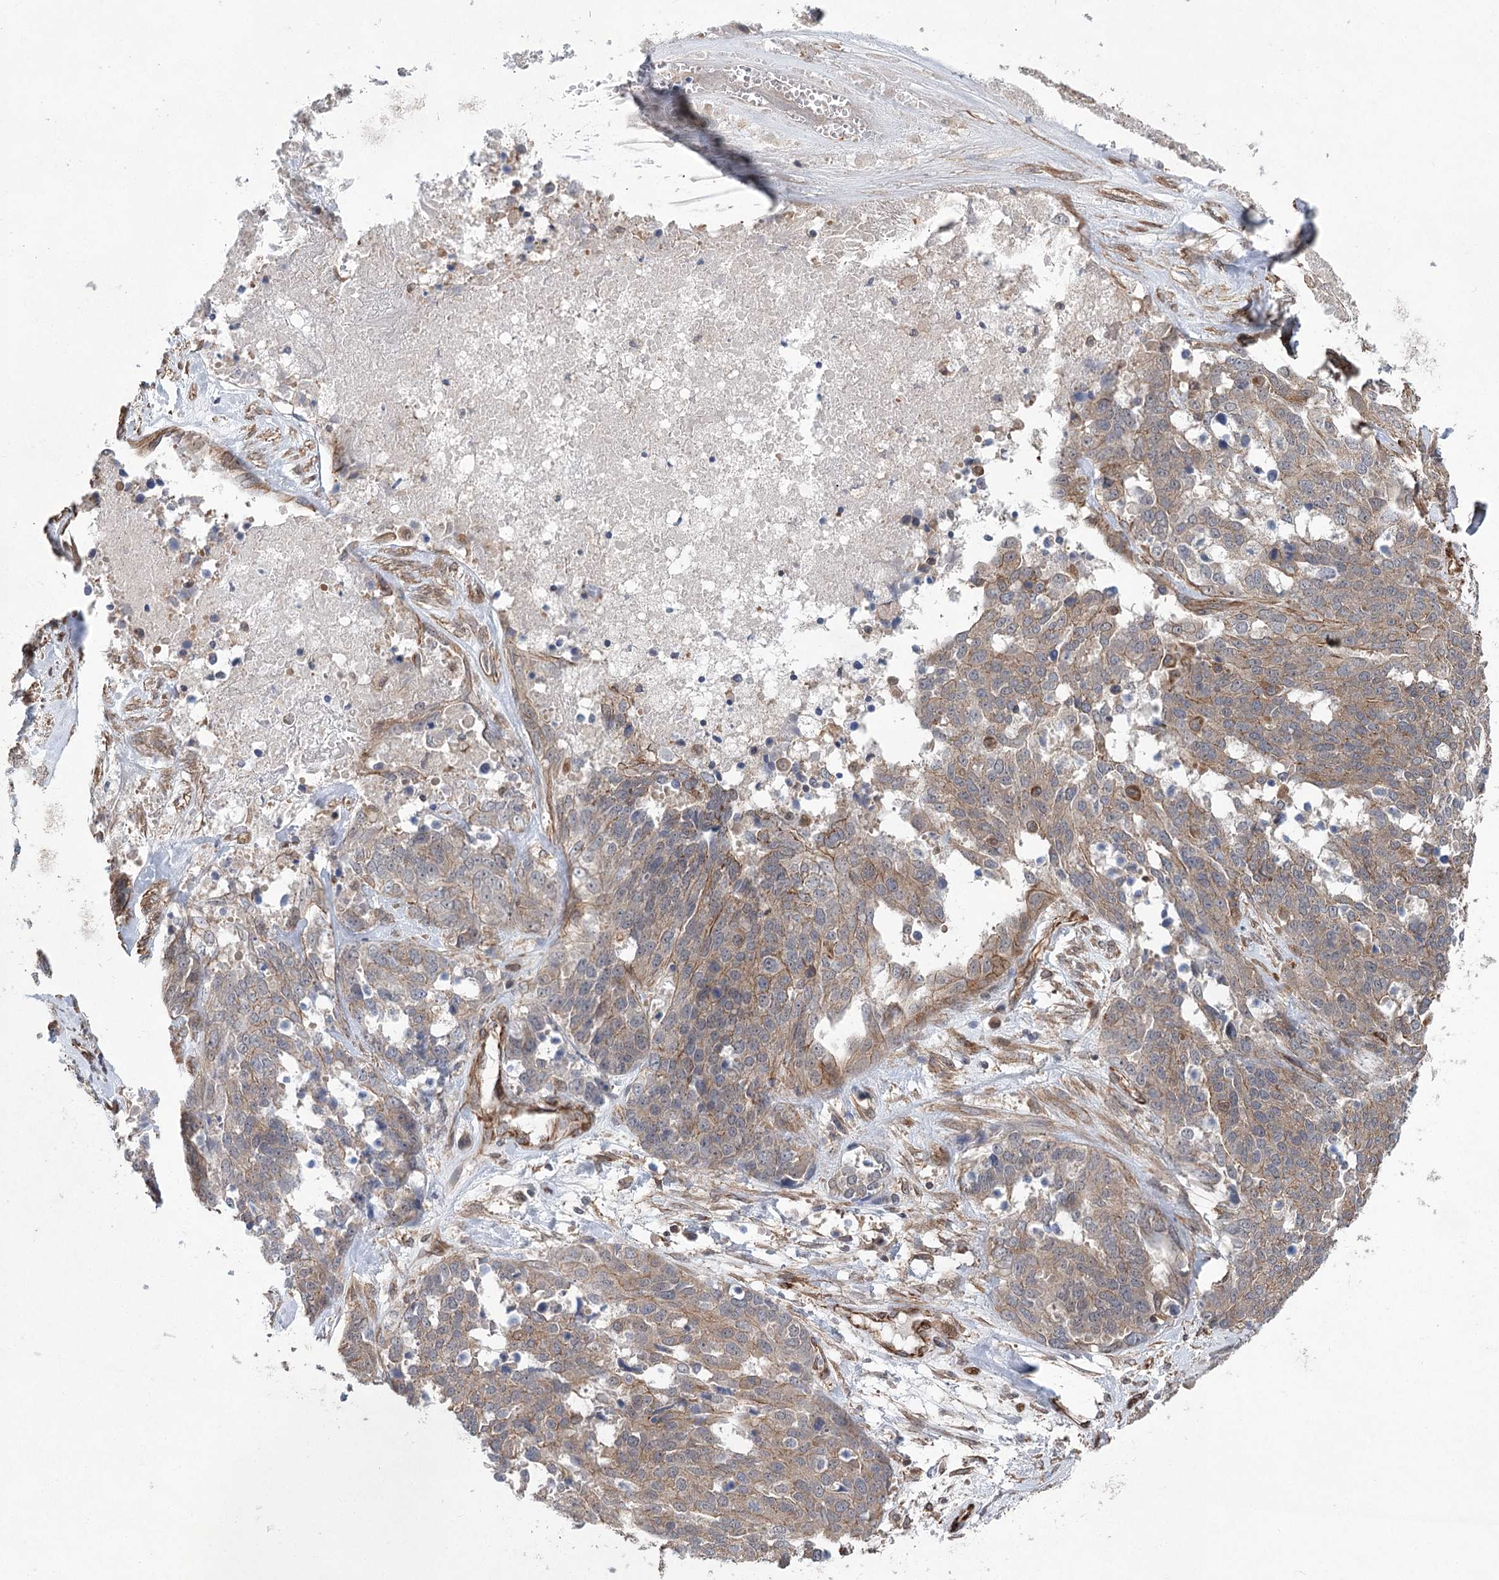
{"staining": {"intensity": "weak", "quantity": ">75%", "location": "cytoplasmic/membranous"}, "tissue": "ovarian cancer", "cell_type": "Tumor cells", "image_type": "cancer", "snomed": [{"axis": "morphology", "description": "Cystadenocarcinoma, serous, NOS"}, {"axis": "topography", "description": "Ovary"}], "caption": "This photomicrograph shows IHC staining of human ovarian cancer (serous cystadenocarcinoma), with low weak cytoplasmic/membranous positivity in approximately >75% of tumor cells.", "gene": "RWDD4", "patient": {"sex": "female", "age": 44}}